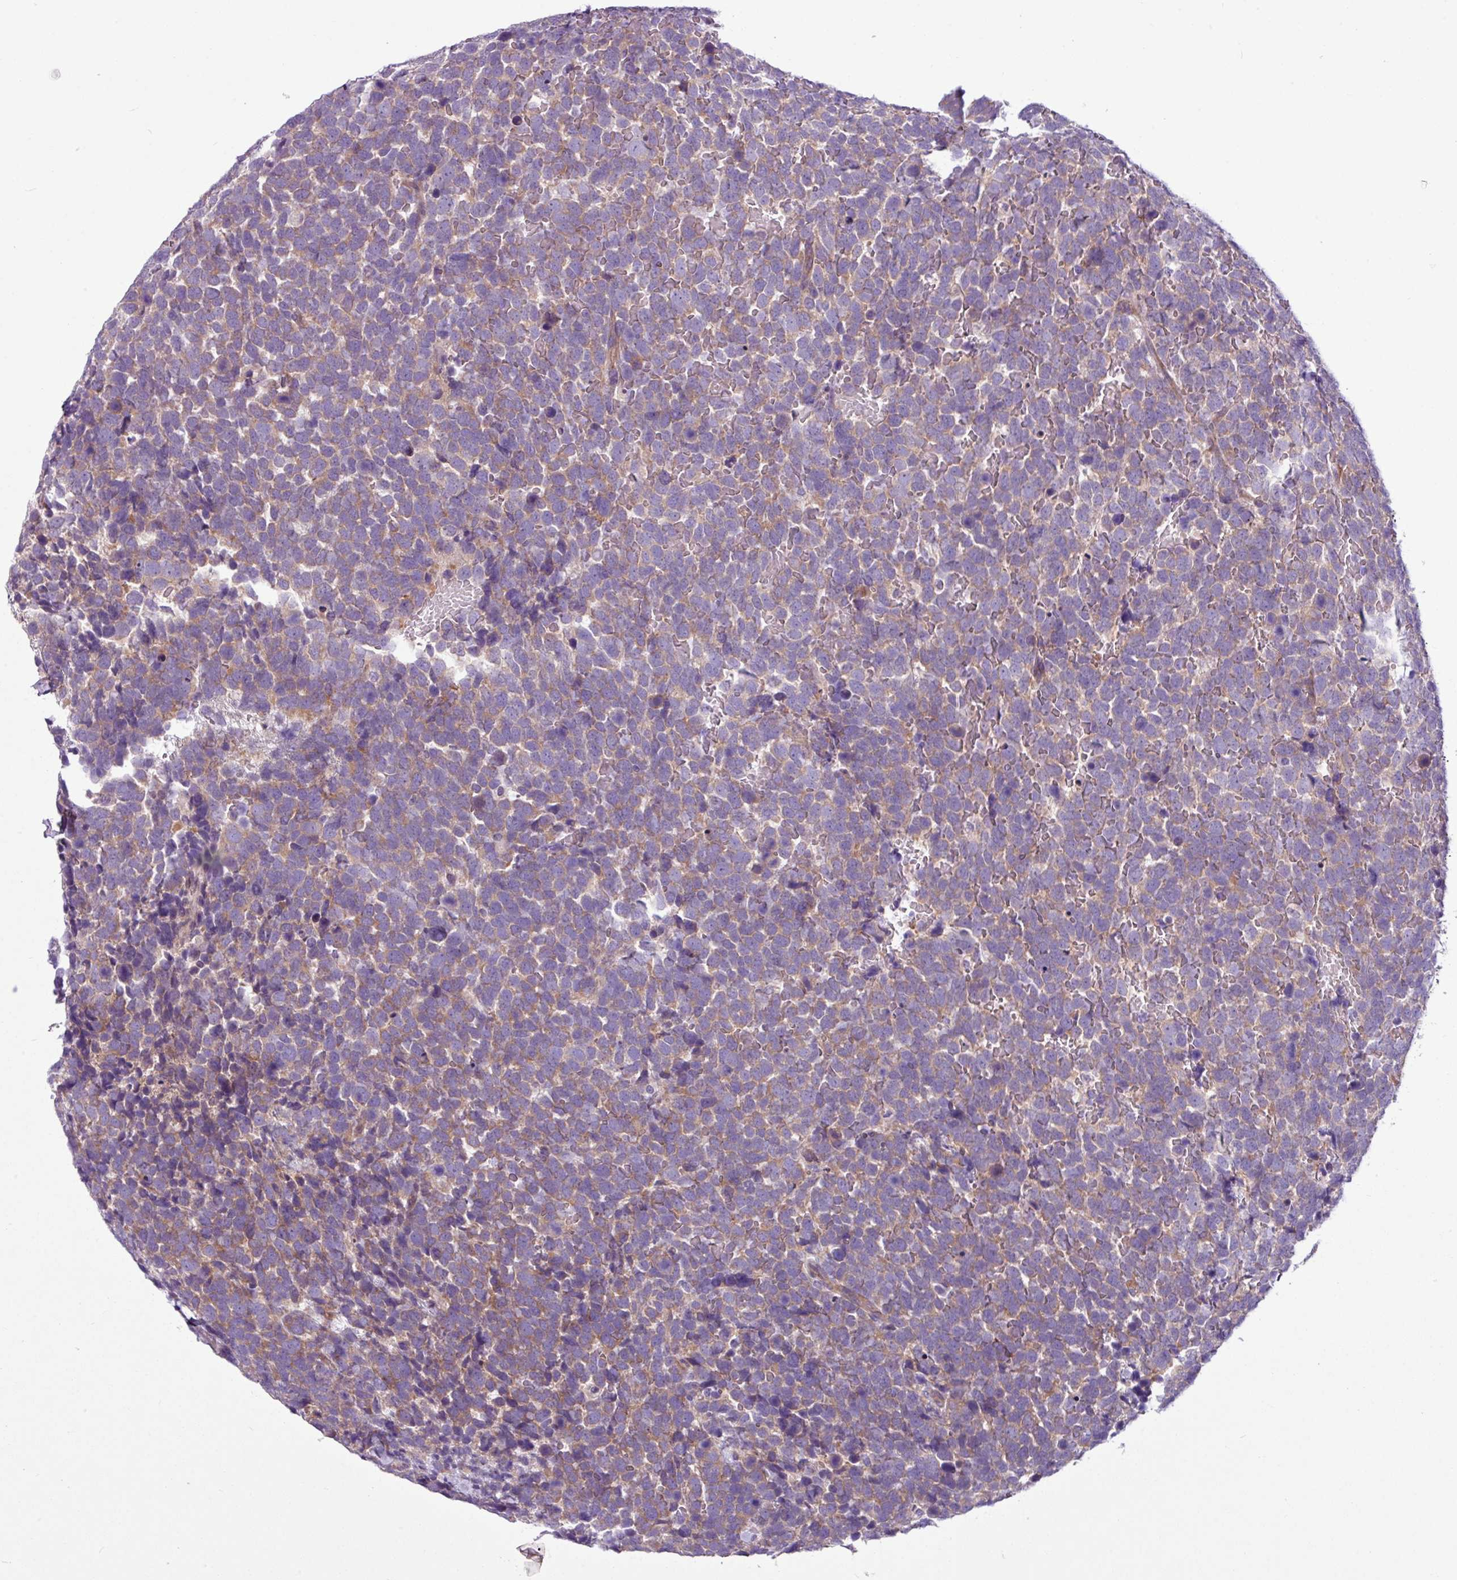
{"staining": {"intensity": "moderate", "quantity": ">75%", "location": "cytoplasmic/membranous"}, "tissue": "urothelial cancer", "cell_type": "Tumor cells", "image_type": "cancer", "snomed": [{"axis": "morphology", "description": "Urothelial carcinoma, High grade"}, {"axis": "topography", "description": "Urinary bladder"}], "caption": "Moderate cytoplasmic/membranous staining for a protein is appreciated in approximately >75% of tumor cells of high-grade urothelial carcinoma using immunohistochemistry (IHC).", "gene": "MROH2A", "patient": {"sex": "female", "age": 82}}